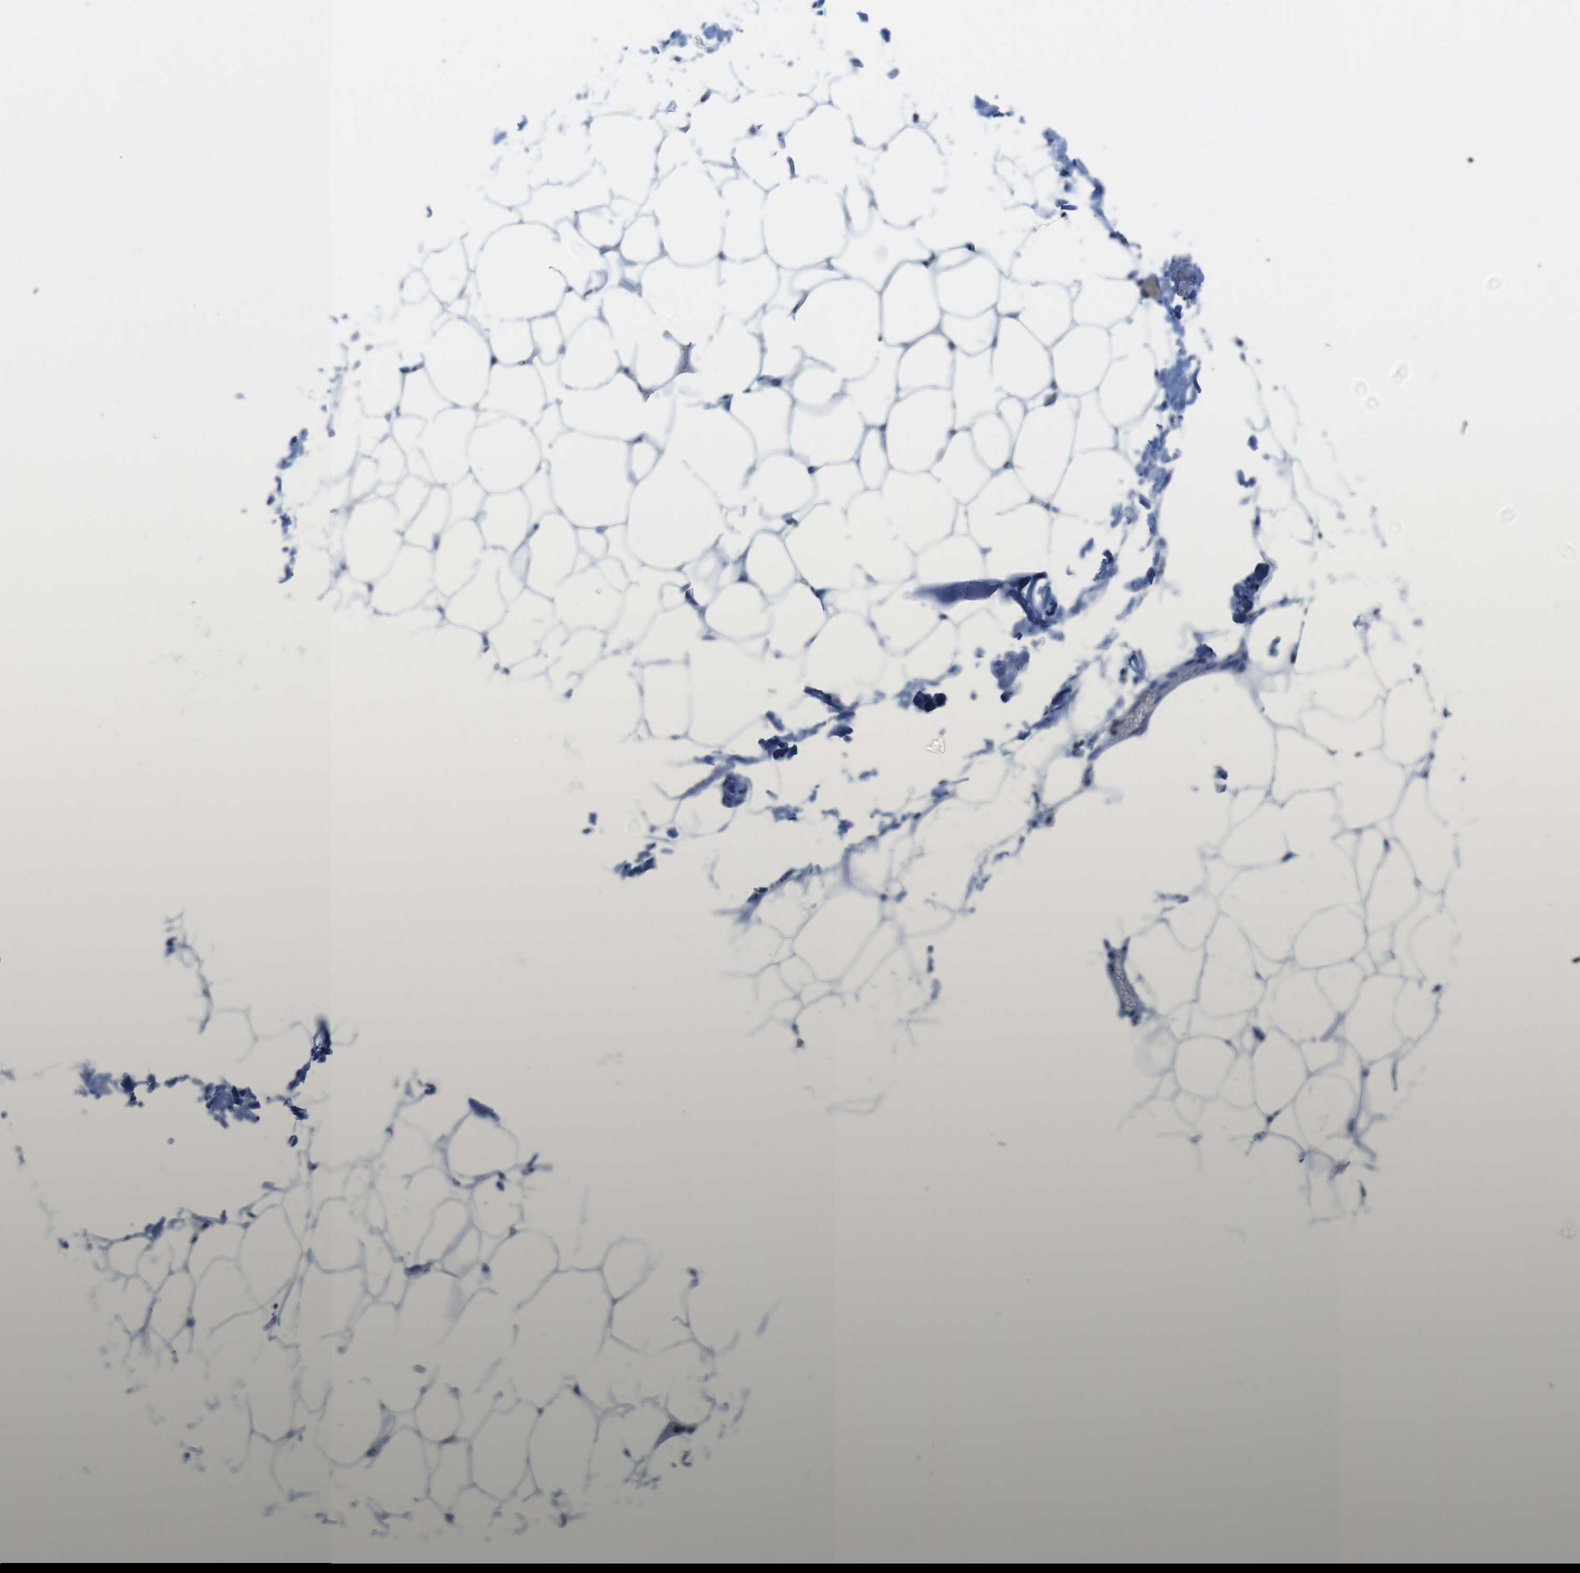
{"staining": {"intensity": "negative", "quantity": "none", "location": "none"}, "tissue": "adipose tissue", "cell_type": "Adipocytes", "image_type": "normal", "snomed": [{"axis": "morphology", "description": "Normal tissue, NOS"}, {"axis": "topography", "description": "Breast"}, {"axis": "topography", "description": "Adipose tissue"}], "caption": "IHC of unremarkable human adipose tissue demonstrates no positivity in adipocytes. (Stains: DAB immunohistochemistry with hematoxylin counter stain, Microscopy: brightfield microscopy at high magnification).", "gene": "PIK3CD", "patient": {"sex": "female", "age": 25}}